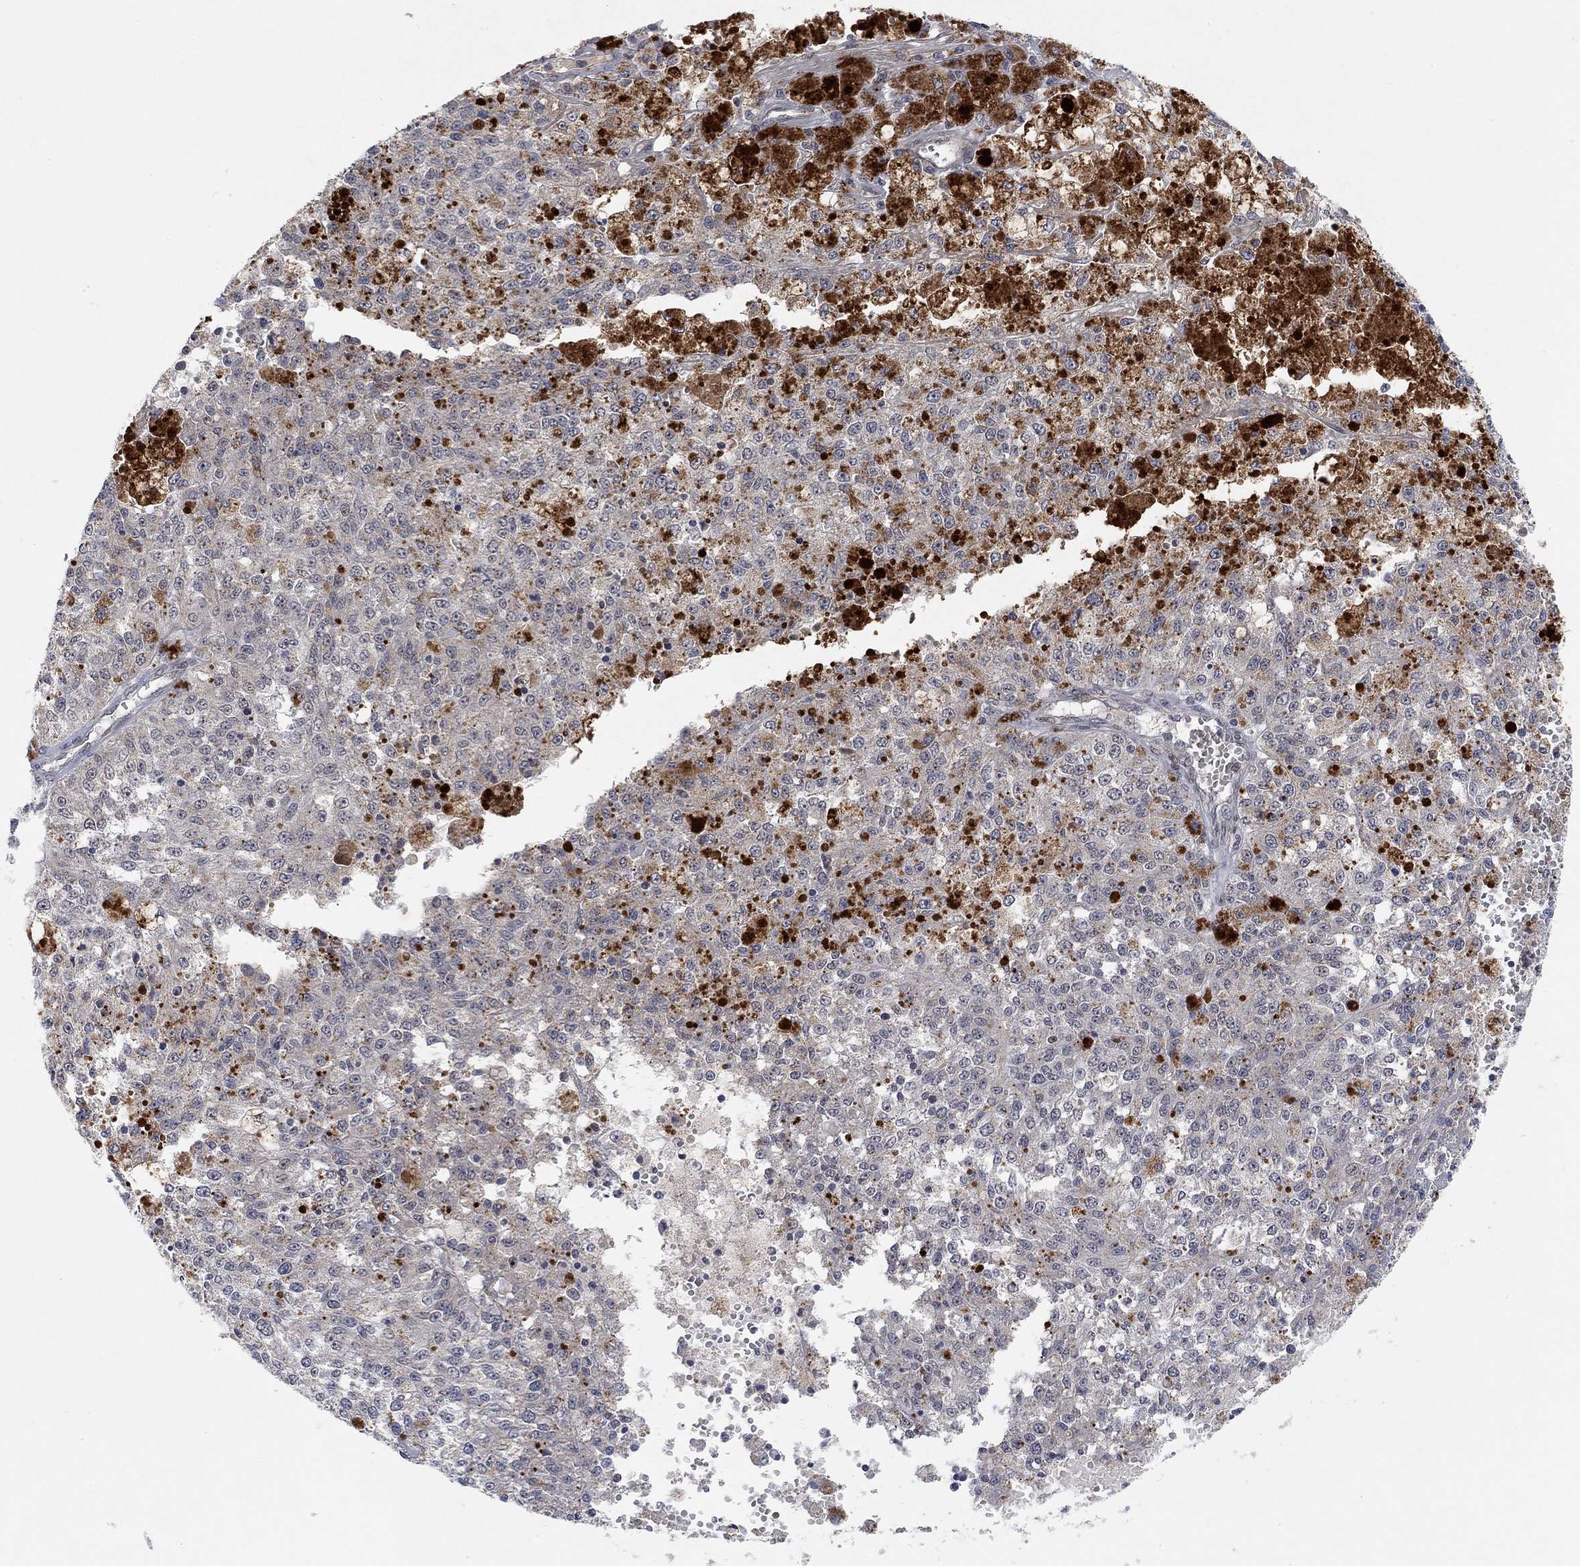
{"staining": {"intensity": "negative", "quantity": "none", "location": "none"}, "tissue": "melanoma", "cell_type": "Tumor cells", "image_type": "cancer", "snomed": [{"axis": "morphology", "description": "Malignant melanoma, Metastatic site"}, {"axis": "topography", "description": "Lymph node"}], "caption": "Immunohistochemical staining of melanoma demonstrates no significant positivity in tumor cells. (DAB IHC, high magnification).", "gene": "THAP8", "patient": {"sex": "female", "age": 64}}